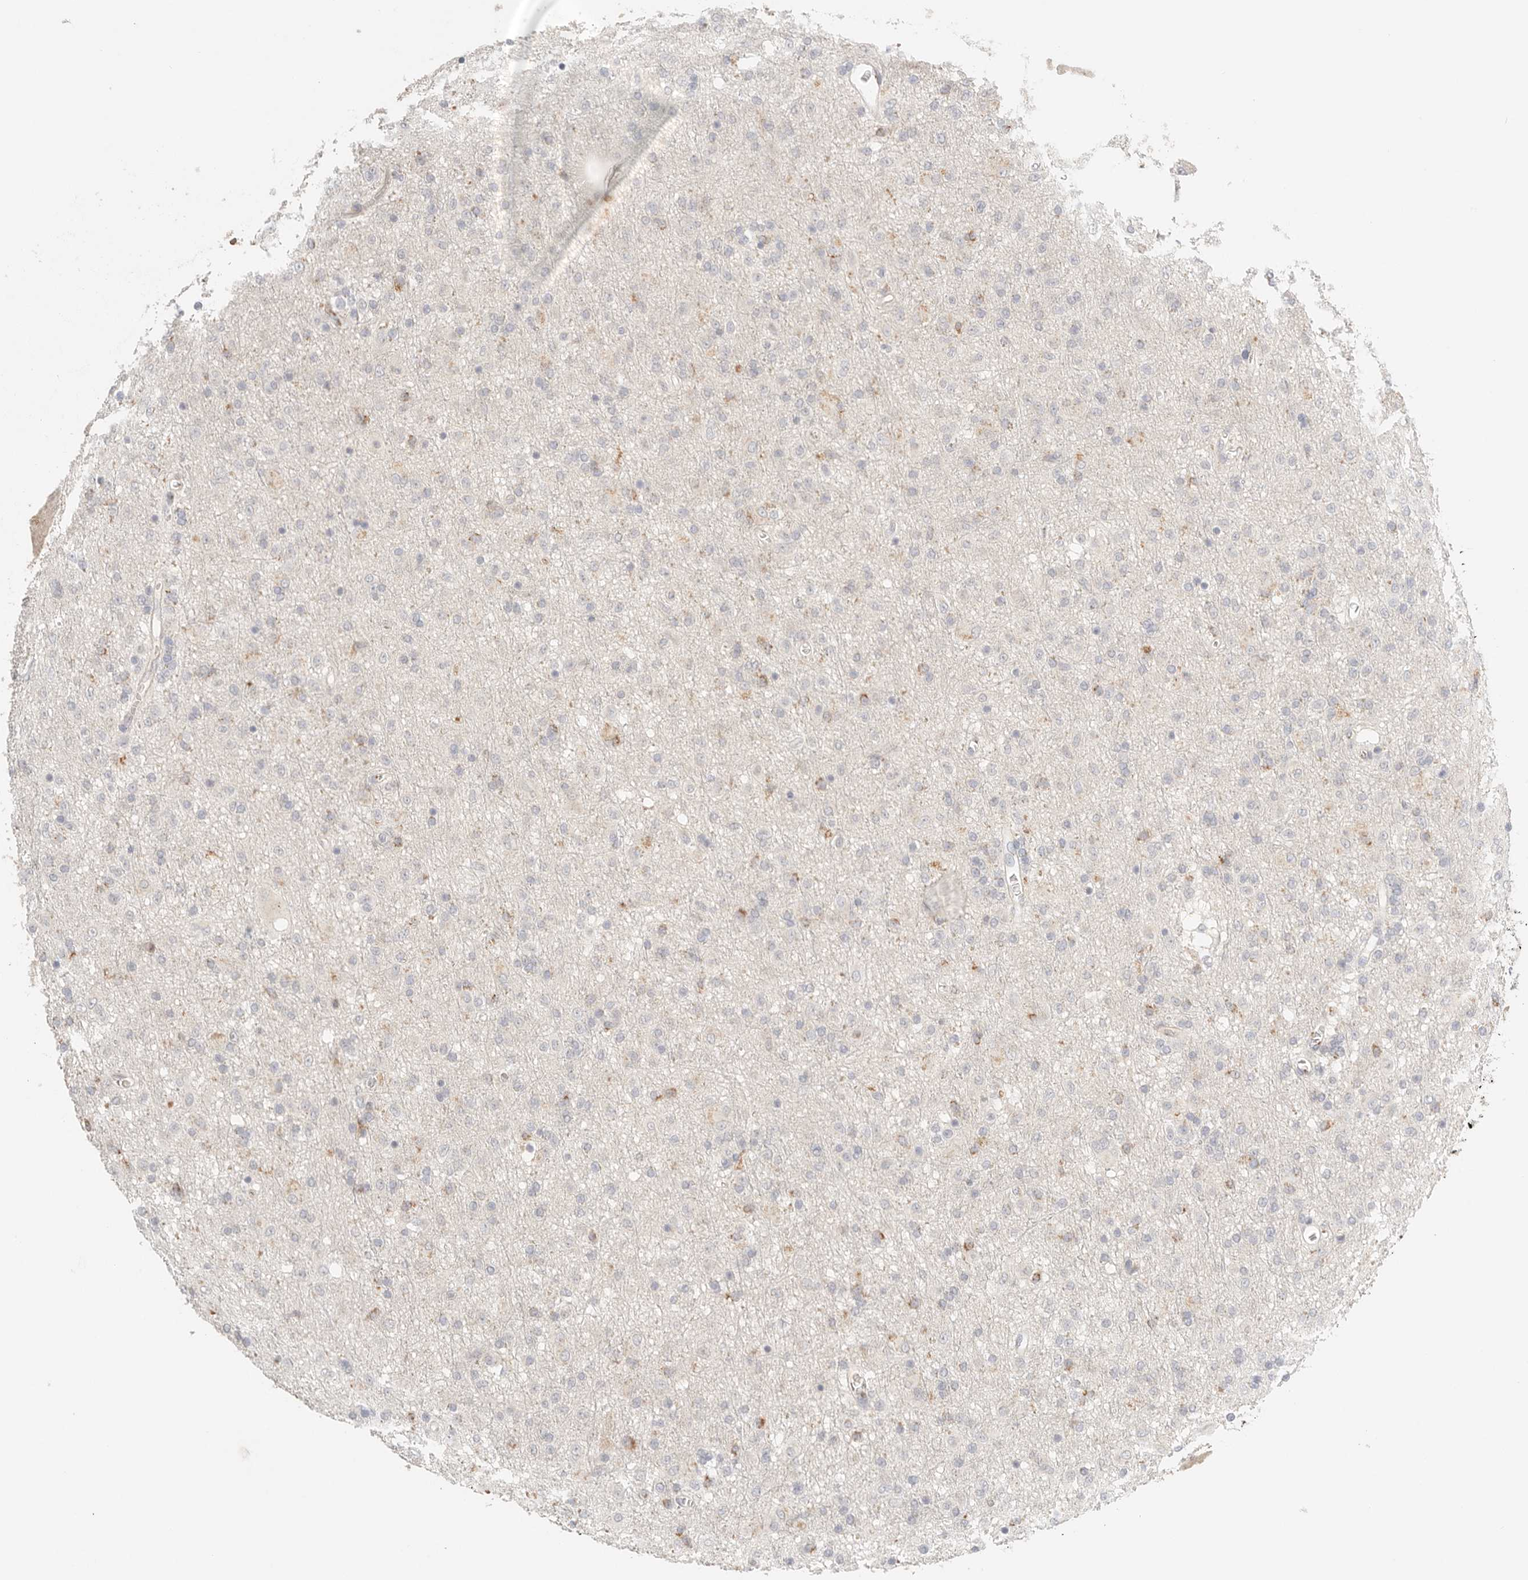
{"staining": {"intensity": "weak", "quantity": "<25%", "location": "cytoplasmic/membranous"}, "tissue": "glioma", "cell_type": "Tumor cells", "image_type": "cancer", "snomed": [{"axis": "morphology", "description": "Glioma, malignant, Low grade"}, {"axis": "topography", "description": "Brain"}], "caption": "This is a photomicrograph of immunohistochemistry staining of glioma, which shows no positivity in tumor cells.", "gene": "CEP120", "patient": {"sex": "male", "age": 65}}